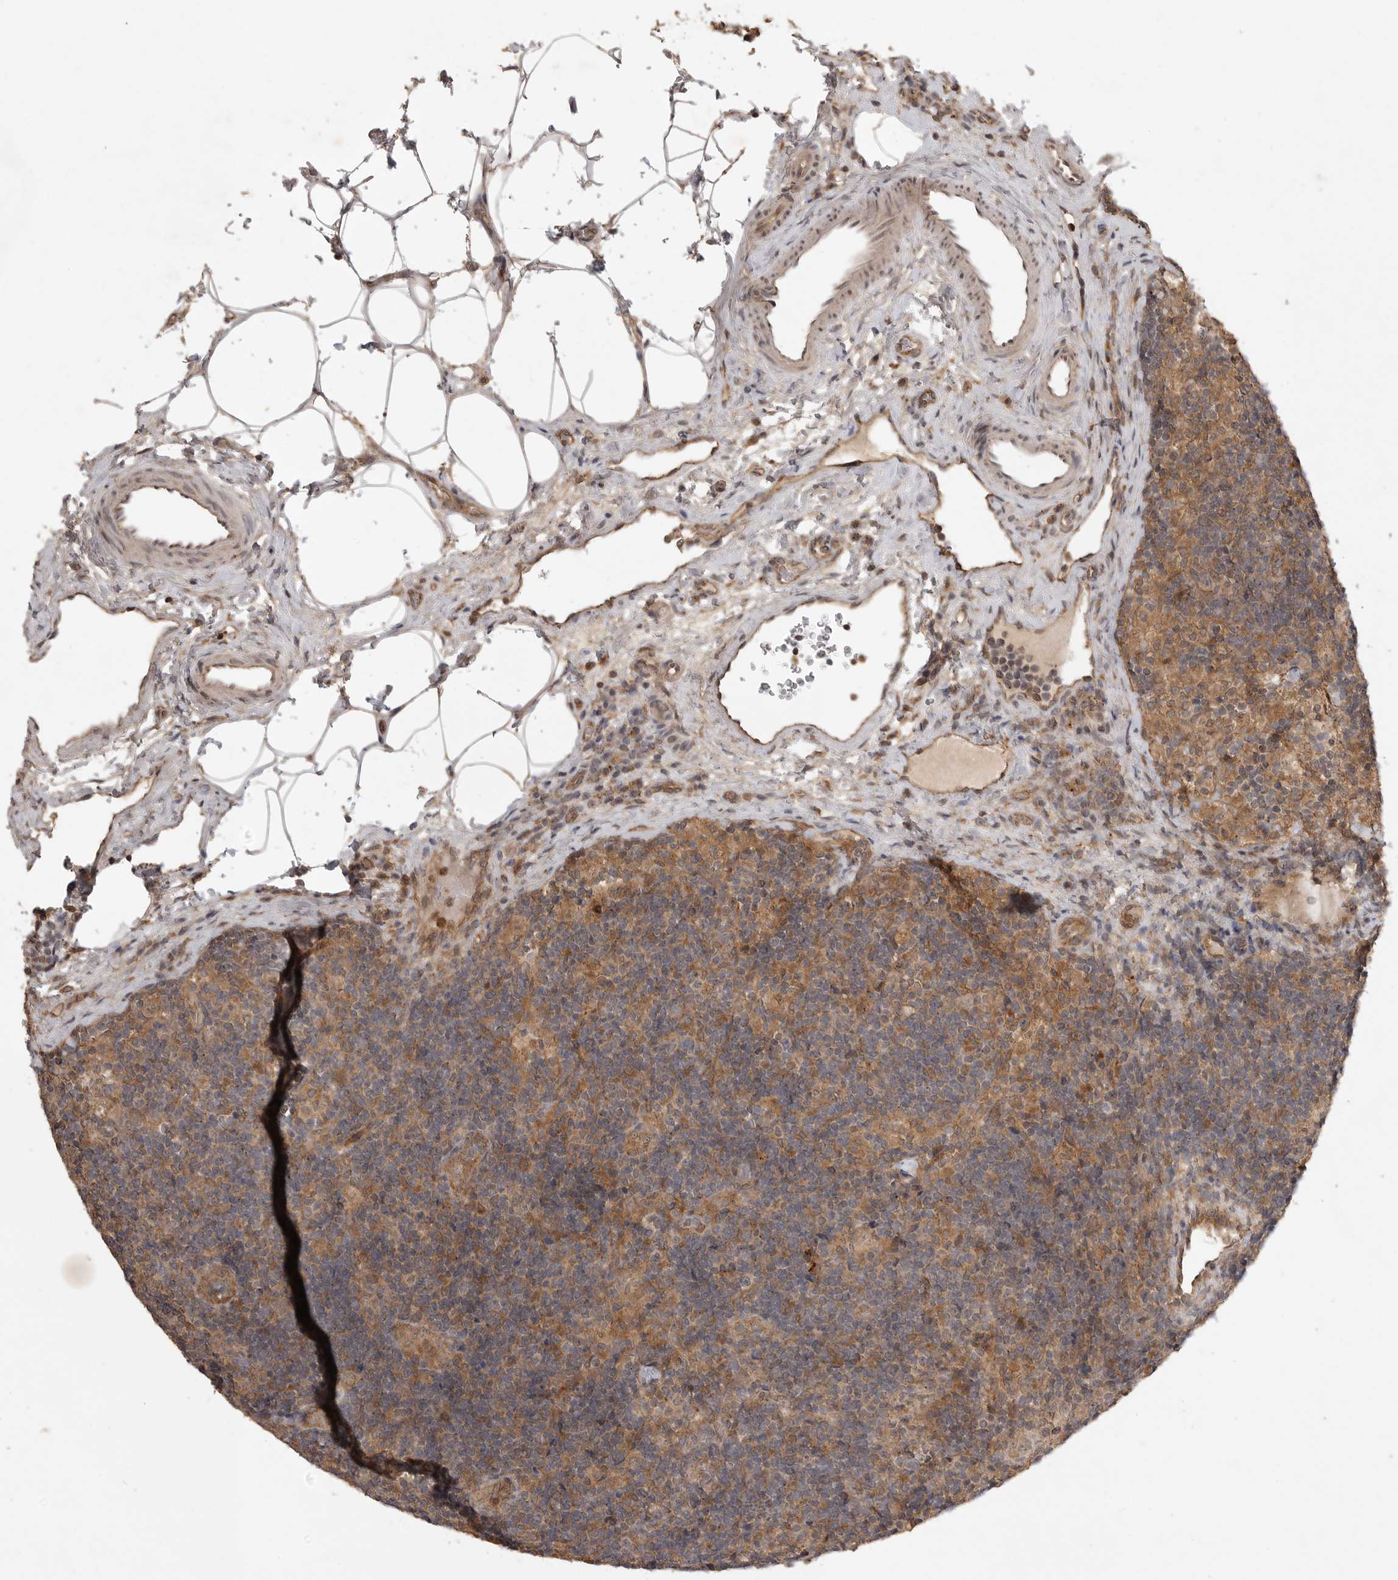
{"staining": {"intensity": "strong", "quantity": "<25%", "location": "cytoplasmic/membranous"}, "tissue": "lymph node", "cell_type": "Germinal center cells", "image_type": "normal", "snomed": [{"axis": "morphology", "description": "Normal tissue, NOS"}, {"axis": "topography", "description": "Lymph node"}], "caption": "Immunohistochemical staining of unremarkable human lymph node reveals medium levels of strong cytoplasmic/membranous expression in approximately <25% of germinal center cells.", "gene": "ZNF232", "patient": {"sex": "female", "age": 22}}